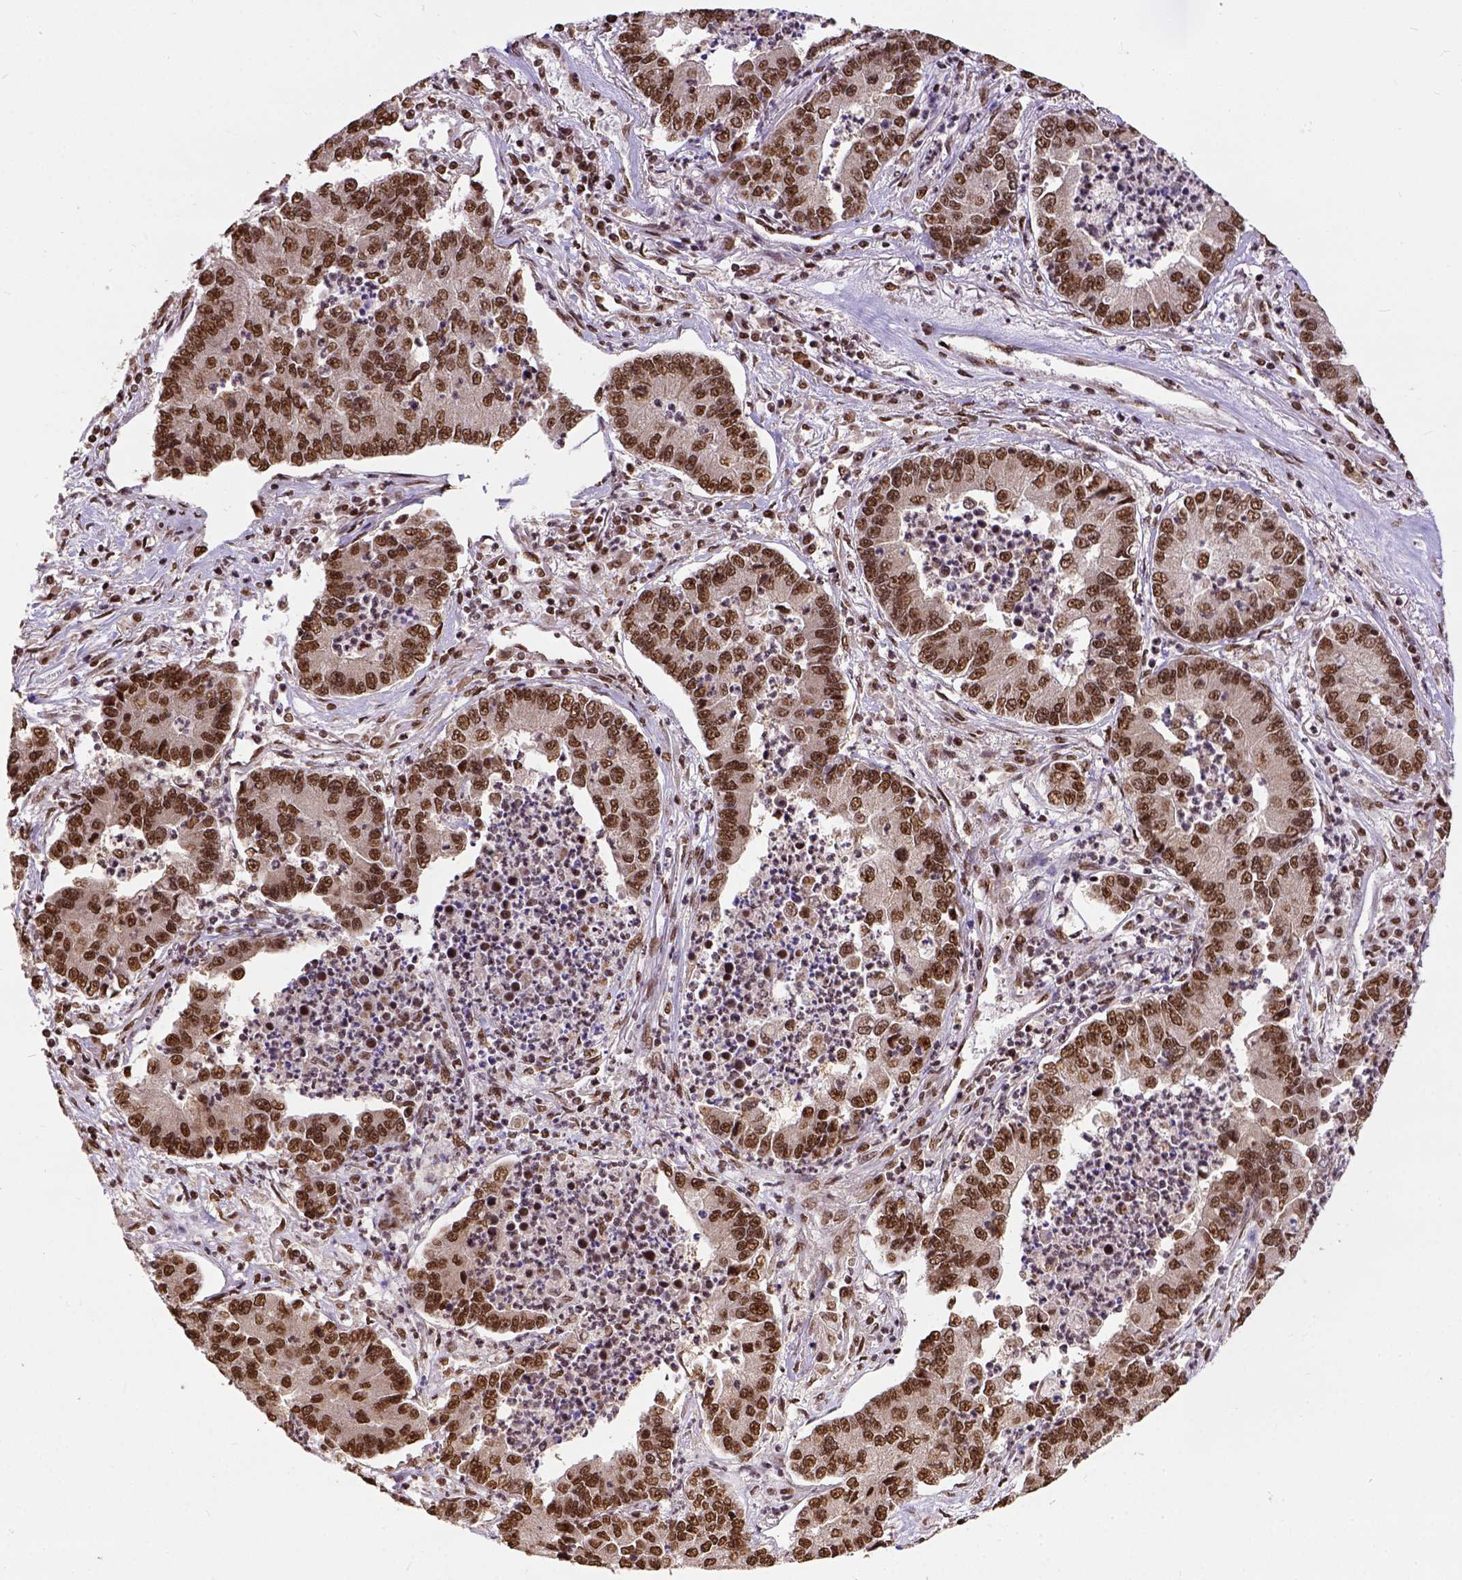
{"staining": {"intensity": "moderate", "quantity": ">75%", "location": "nuclear"}, "tissue": "lung cancer", "cell_type": "Tumor cells", "image_type": "cancer", "snomed": [{"axis": "morphology", "description": "Adenocarcinoma, NOS"}, {"axis": "topography", "description": "Lung"}], "caption": "Immunohistochemical staining of adenocarcinoma (lung) reveals moderate nuclear protein expression in approximately >75% of tumor cells. (IHC, brightfield microscopy, high magnification).", "gene": "NACC1", "patient": {"sex": "female", "age": 57}}